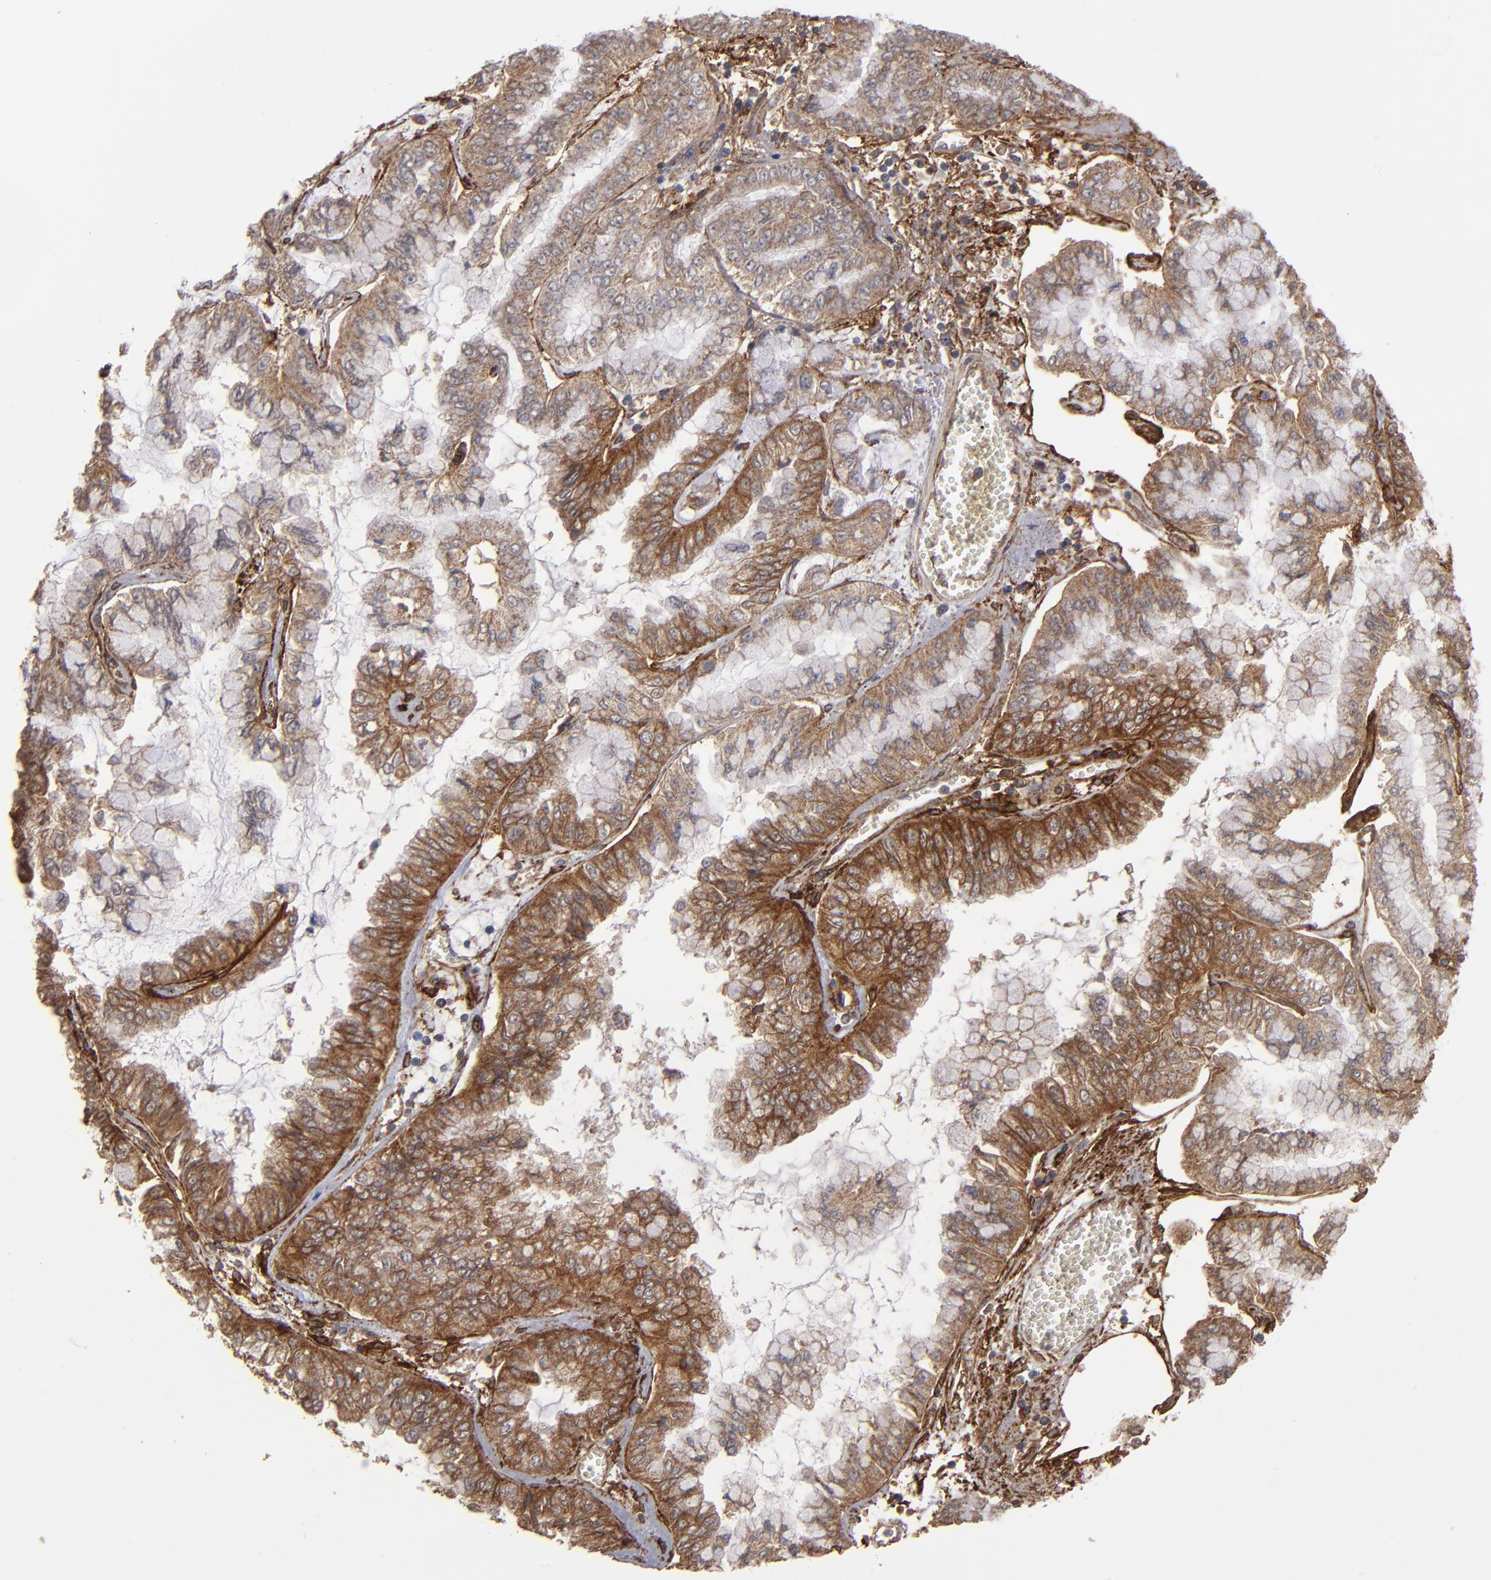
{"staining": {"intensity": "strong", "quantity": "25%-75%", "location": "cytoplasmic/membranous"}, "tissue": "liver cancer", "cell_type": "Tumor cells", "image_type": "cancer", "snomed": [{"axis": "morphology", "description": "Cholangiocarcinoma"}, {"axis": "topography", "description": "Liver"}], "caption": "Human liver cancer (cholangiocarcinoma) stained with a brown dye exhibits strong cytoplasmic/membranous positive staining in about 25%-75% of tumor cells.", "gene": "ITGB5", "patient": {"sex": "female", "age": 79}}